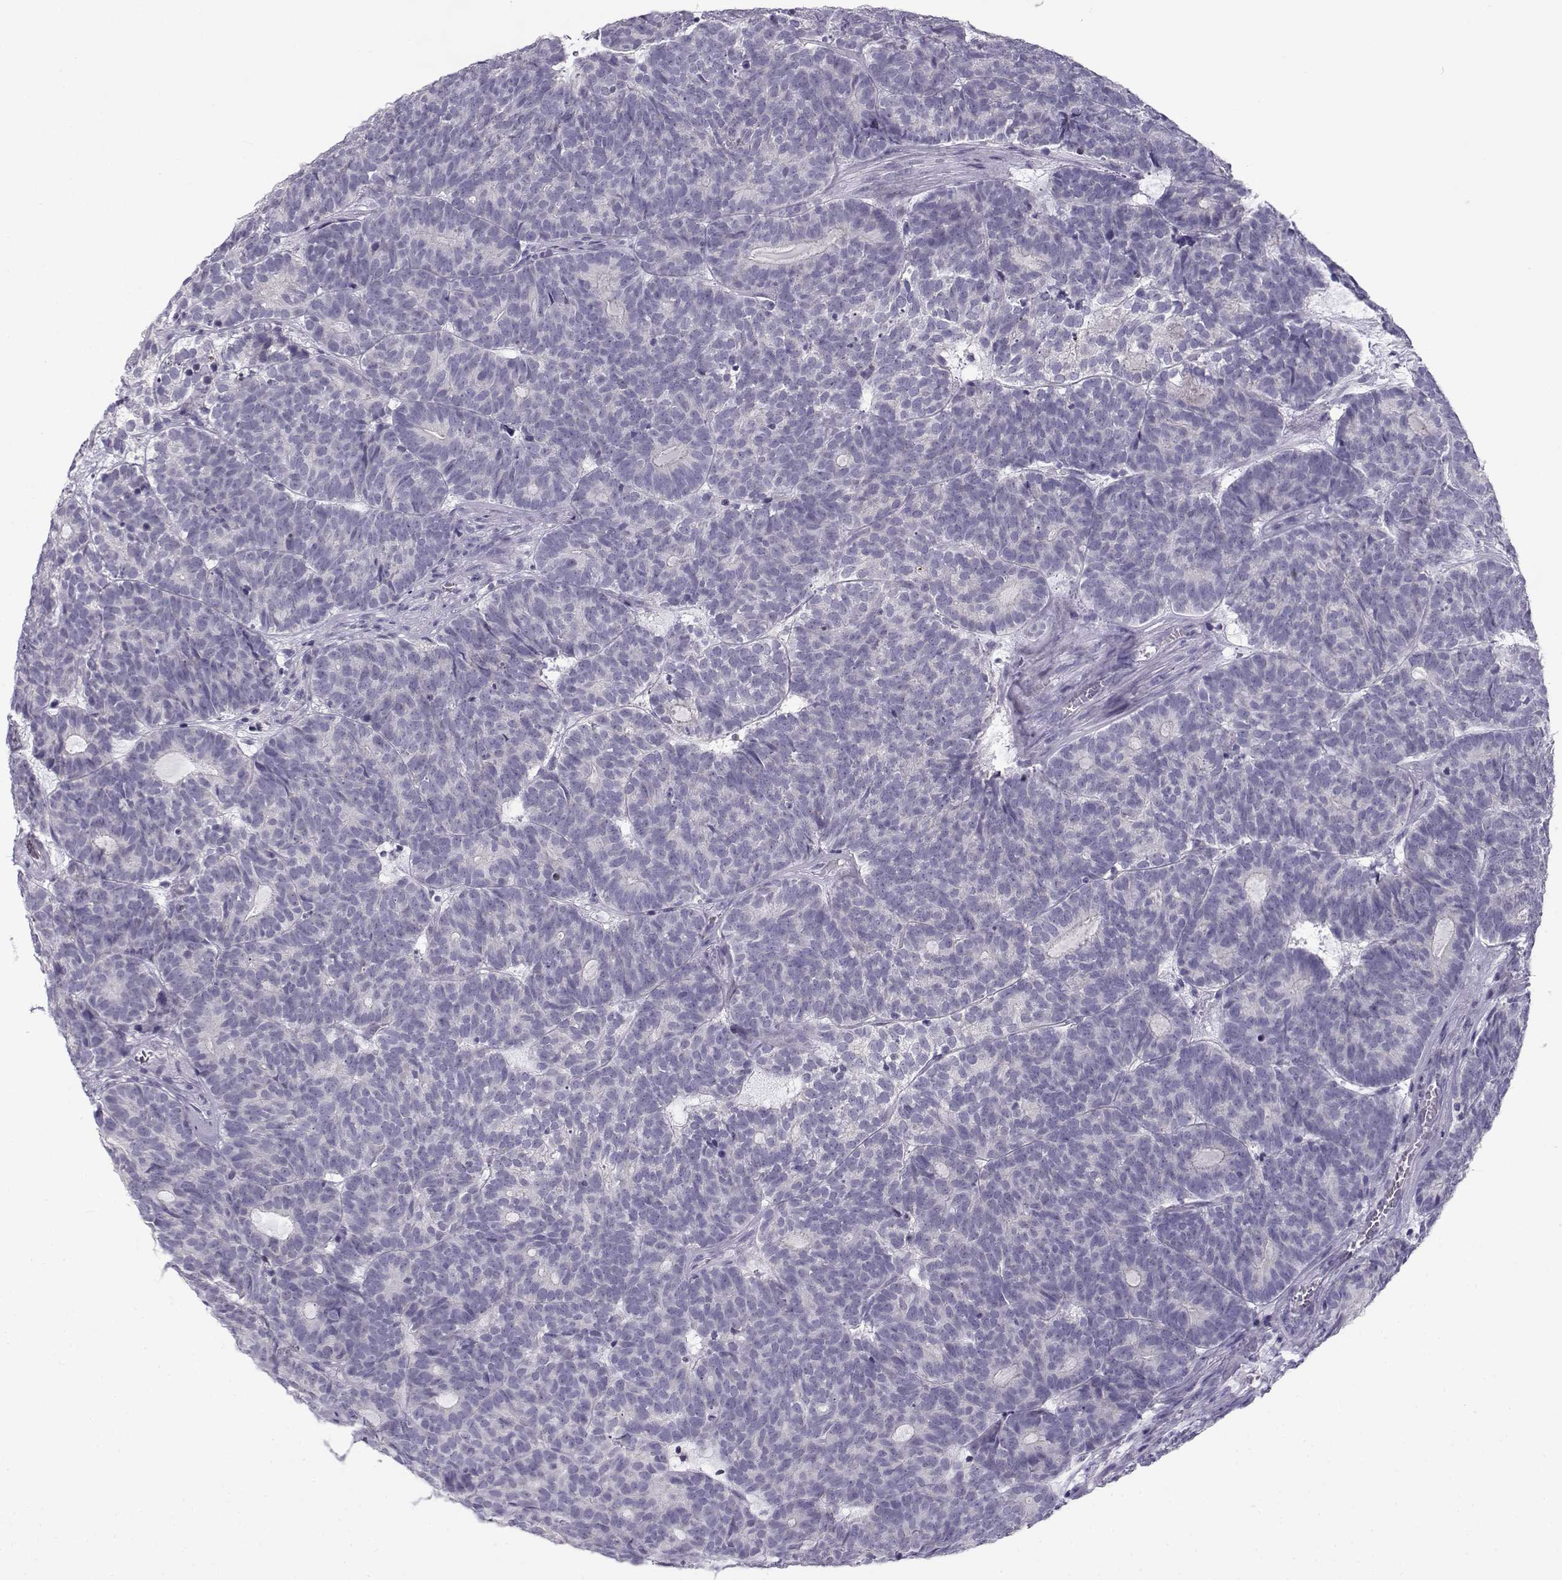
{"staining": {"intensity": "negative", "quantity": "none", "location": "none"}, "tissue": "head and neck cancer", "cell_type": "Tumor cells", "image_type": "cancer", "snomed": [{"axis": "morphology", "description": "Adenocarcinoma, NOS"}, {"axis": "topography", "description": "Head-Neck"}], "caption": "This histopathology image is of head and neck adenocarcinoma stained with IHC to label a protein in brown with the nuclei are counter-stained blue. There is no positivity in tumor cells. (DAB immunohistochemistry (IHC) with hematoxylin counter stain).", "gene": "FAM166A", "patient": {"sex": "female", "age": 81}}